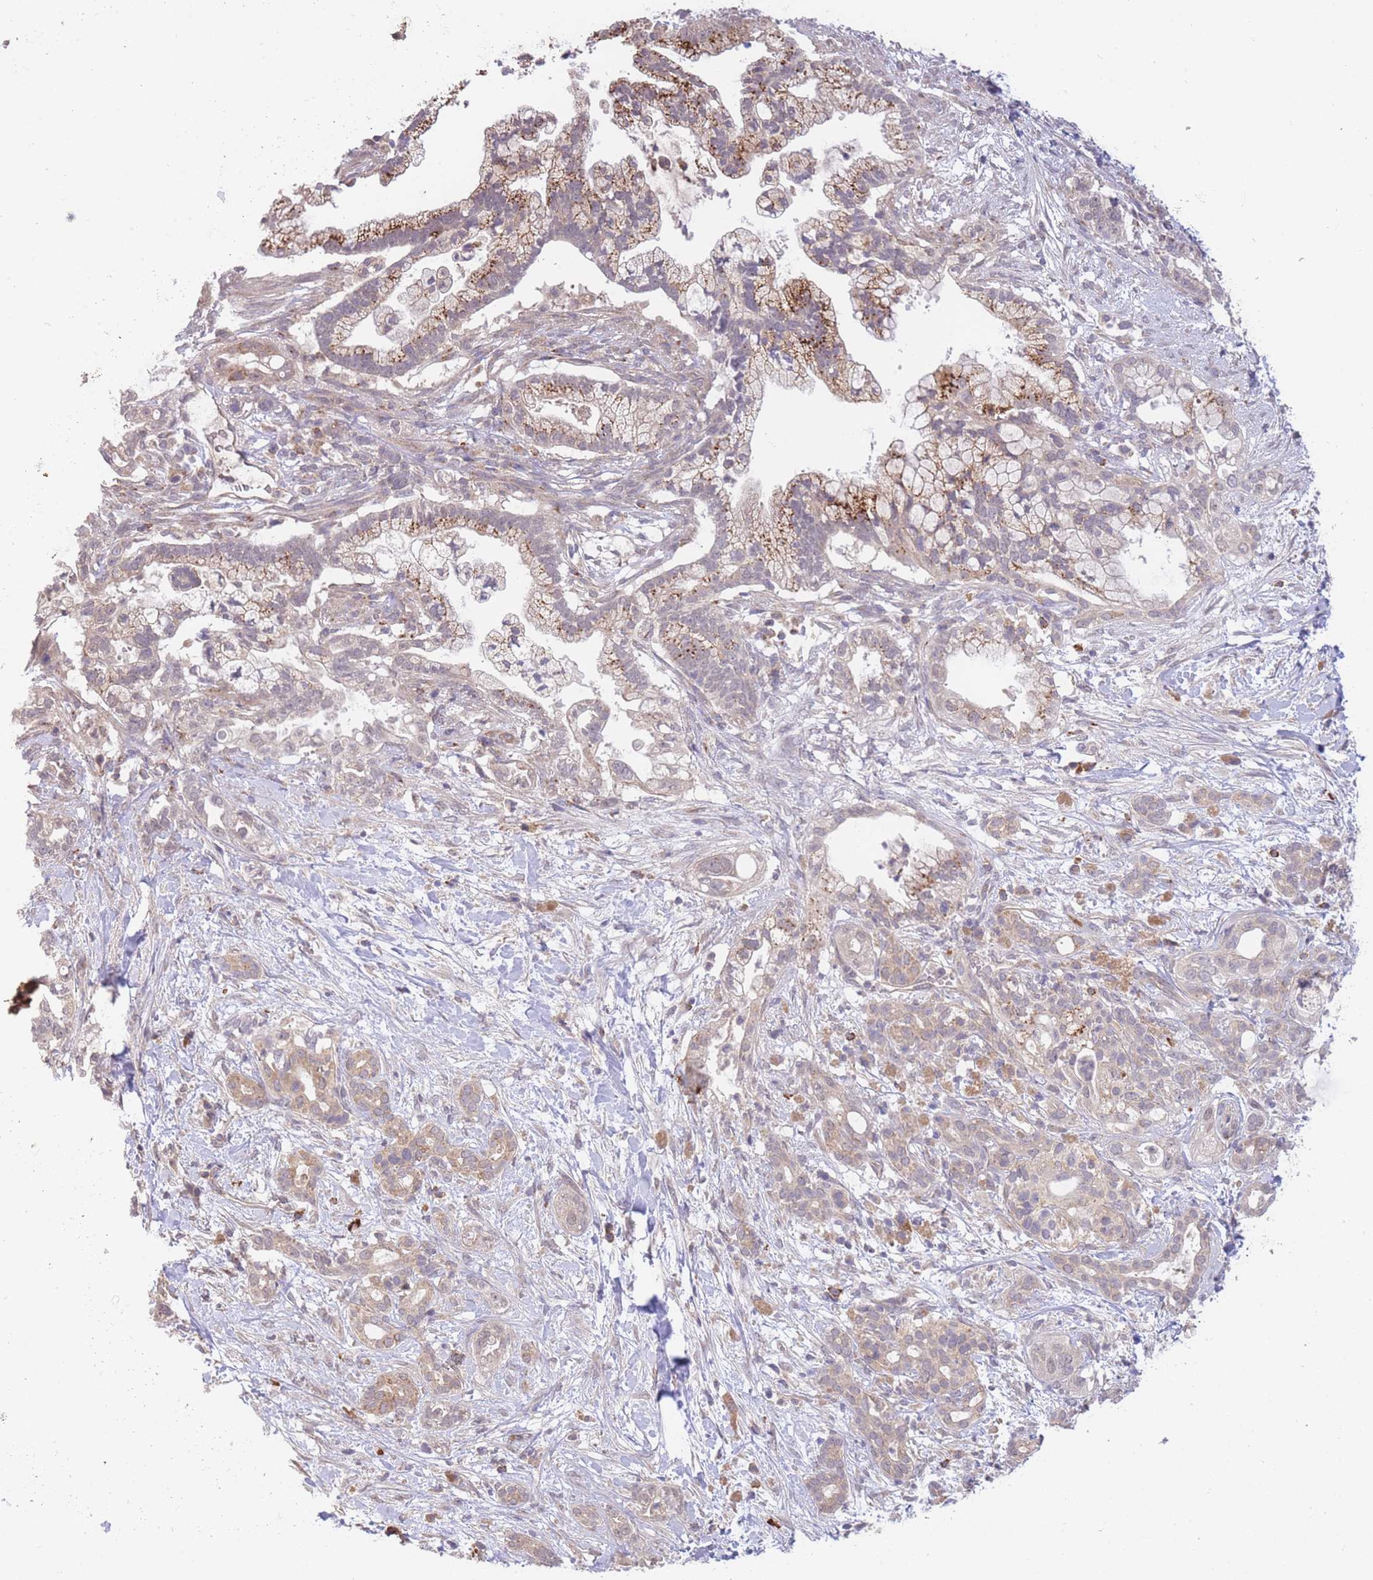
{"staining": {"intensity": "weak", "quantity": ">75%", "location": "cytoplasmic/membranous"}, "tissue": "pancreatic cancer", "cell_type": "Tumor cells", "image_type": "cancer", "snomed": [{"axis": "morphology", "description": "Adenocarcinoma, NOS"}, {"axis": "topography", "description": "Pancreas"}], "caption": "There is low levels of weak cytoplasmic/membranous staining in tumor cells of pancreatic cancer (adenocarcinoma), as demonstrated by immunohistochemical staining (brown color).", "gene": "SMC6", "patient": {"sex": "male", "age": 44}}